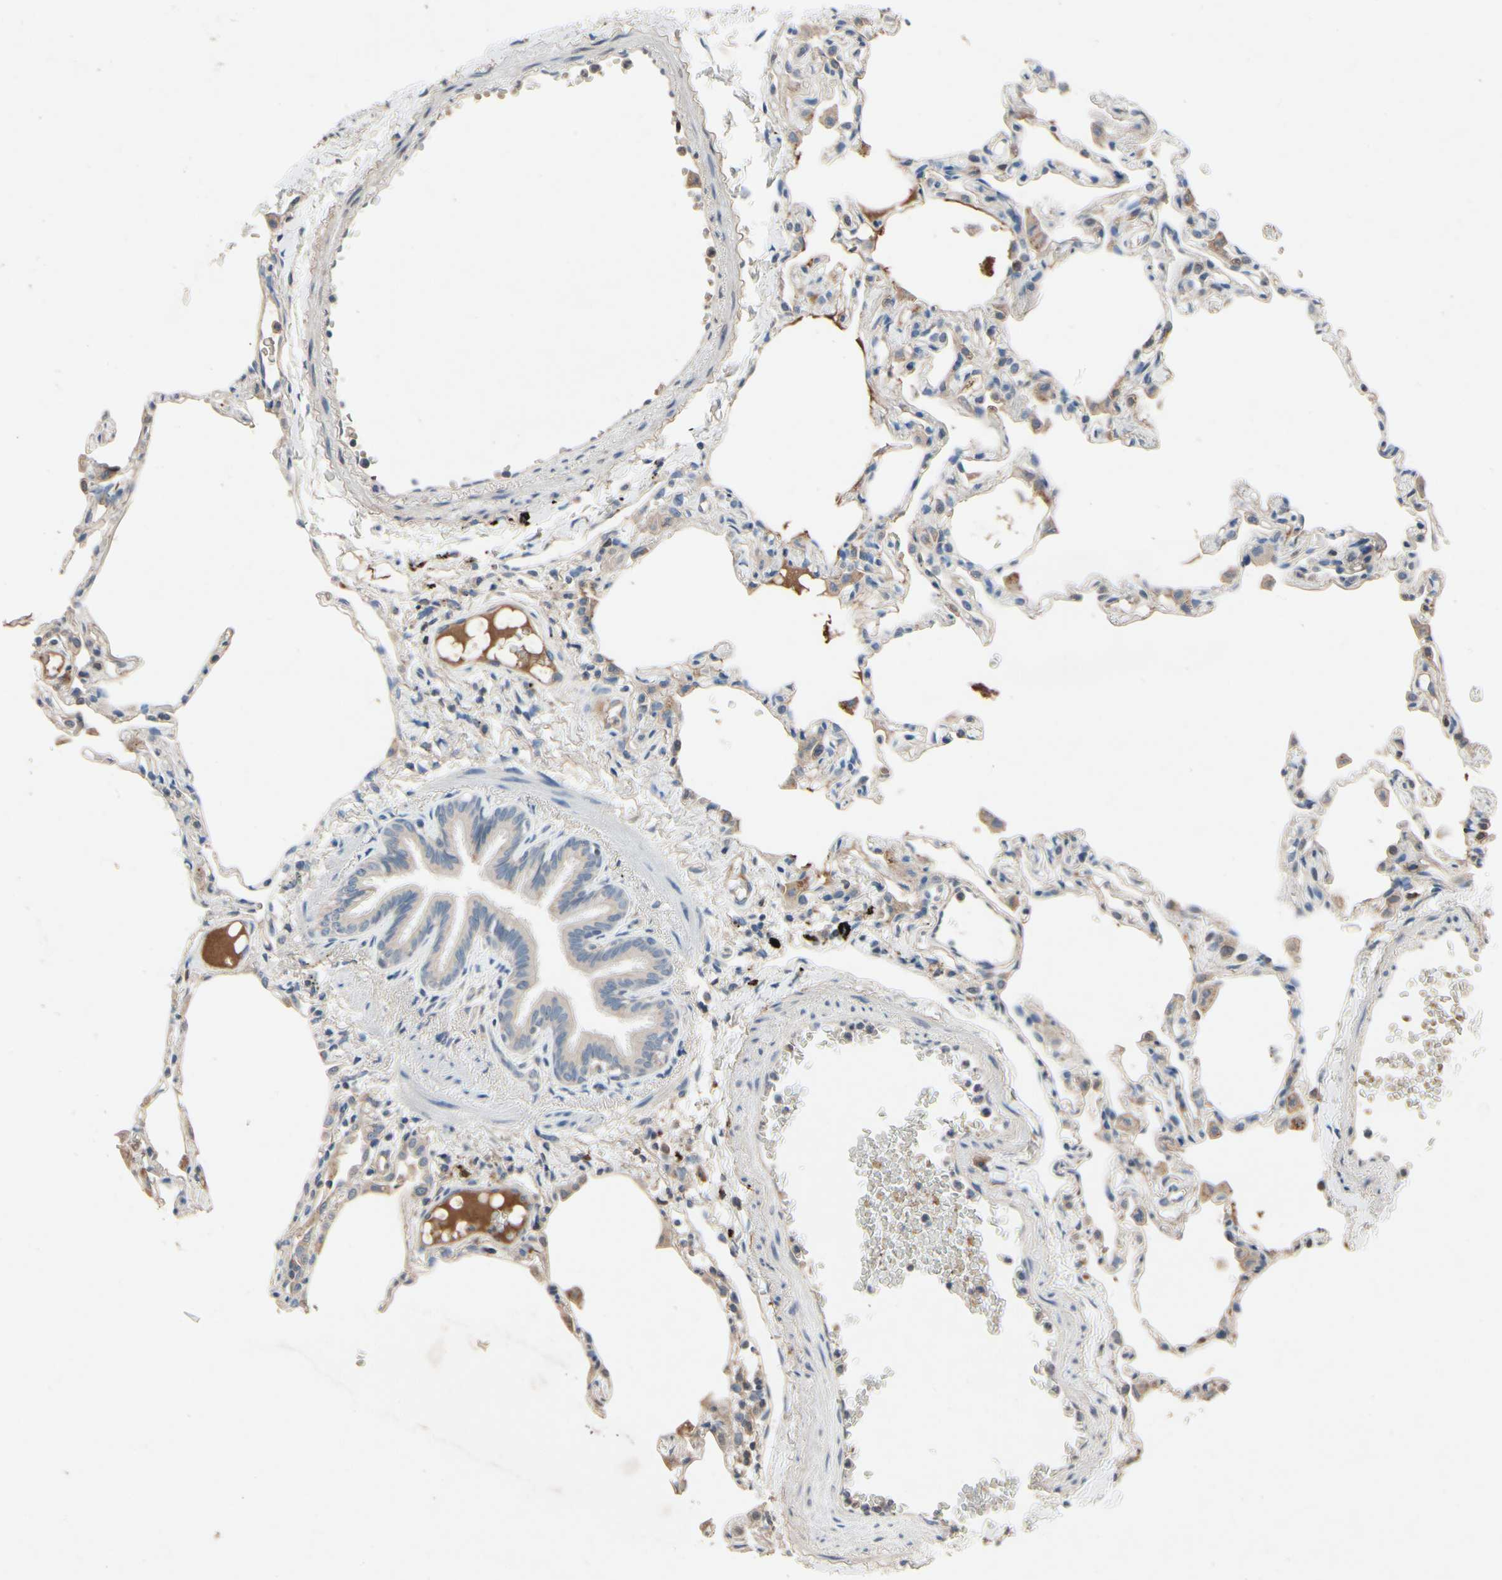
{"staining": {"intensity": "weak", "quantity": "25%-75%", "location": "cytoplasmic/membranous"}, "tissue": "lung", "cell_type": "Alveolar cells", "image_type": "normal", "snomed": [{"axis": "morphology", "description": "Normal tissue, NOS"}, {"axis": "topography", "description": "Lung"}], "caption": "Lung stained with a brown dye shows weak cytoplasmic/membranous positive staining in about 25%-75% of alveolar cells.", "gene": "IL1RL1", "patient": {"sex": "female", "age": 49}}